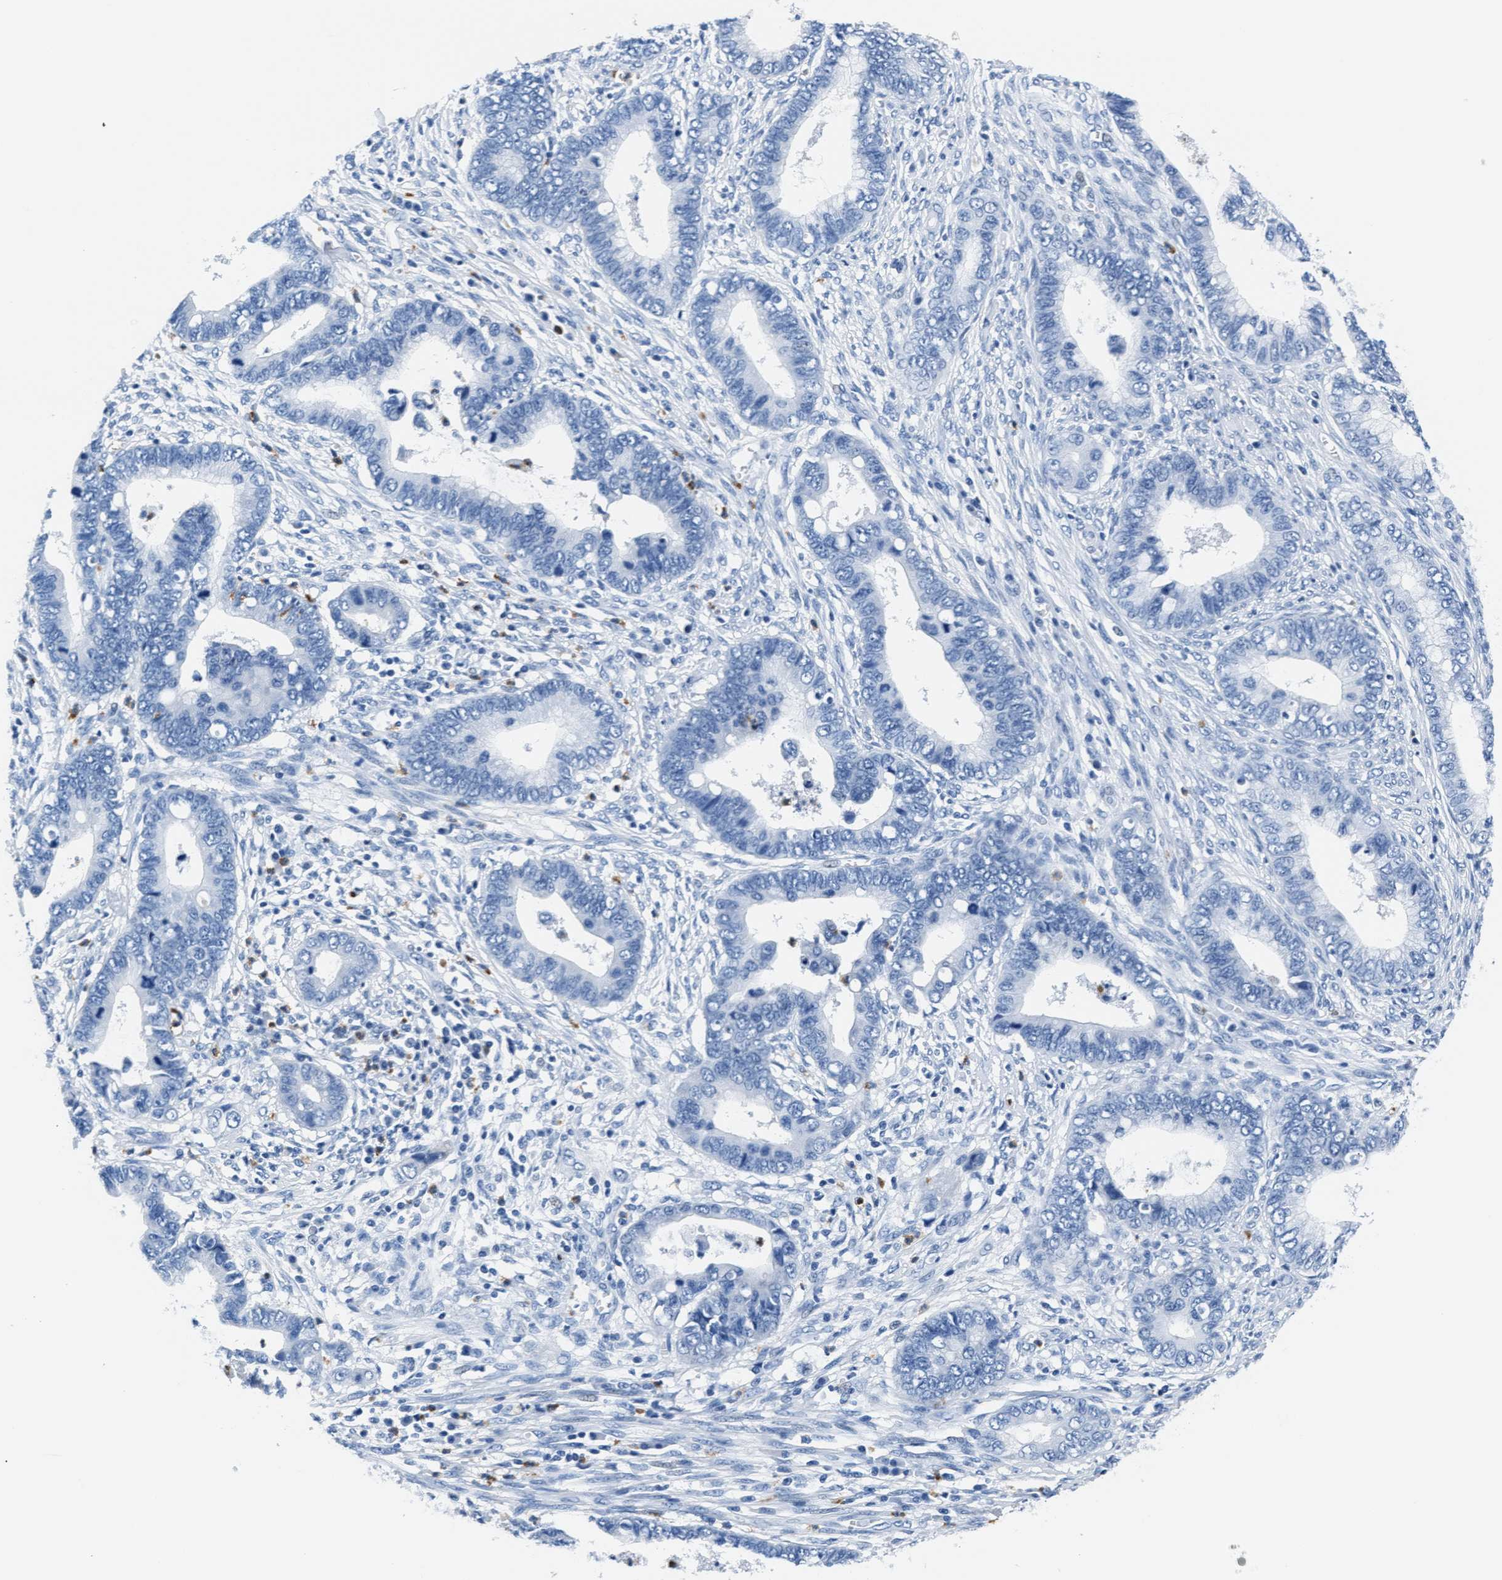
{"staining": {"intensity": "negative", "quantity": "none", "location": "none"}, "tissue": "cervical cancer", "cell_type": "Tumor cells", "image_type": "cancer", "snomed": [{"axis": "morphology", "description": "Adenocarcinoma, NOS"}, {"axis": "topography", "description": "Cervix"}], "caption": "Protein analysis of cervical cancer reveals no significant positivity in tumor cells.", "gene": "MMP8", "patient": {"sex": "female", "age": 44}}